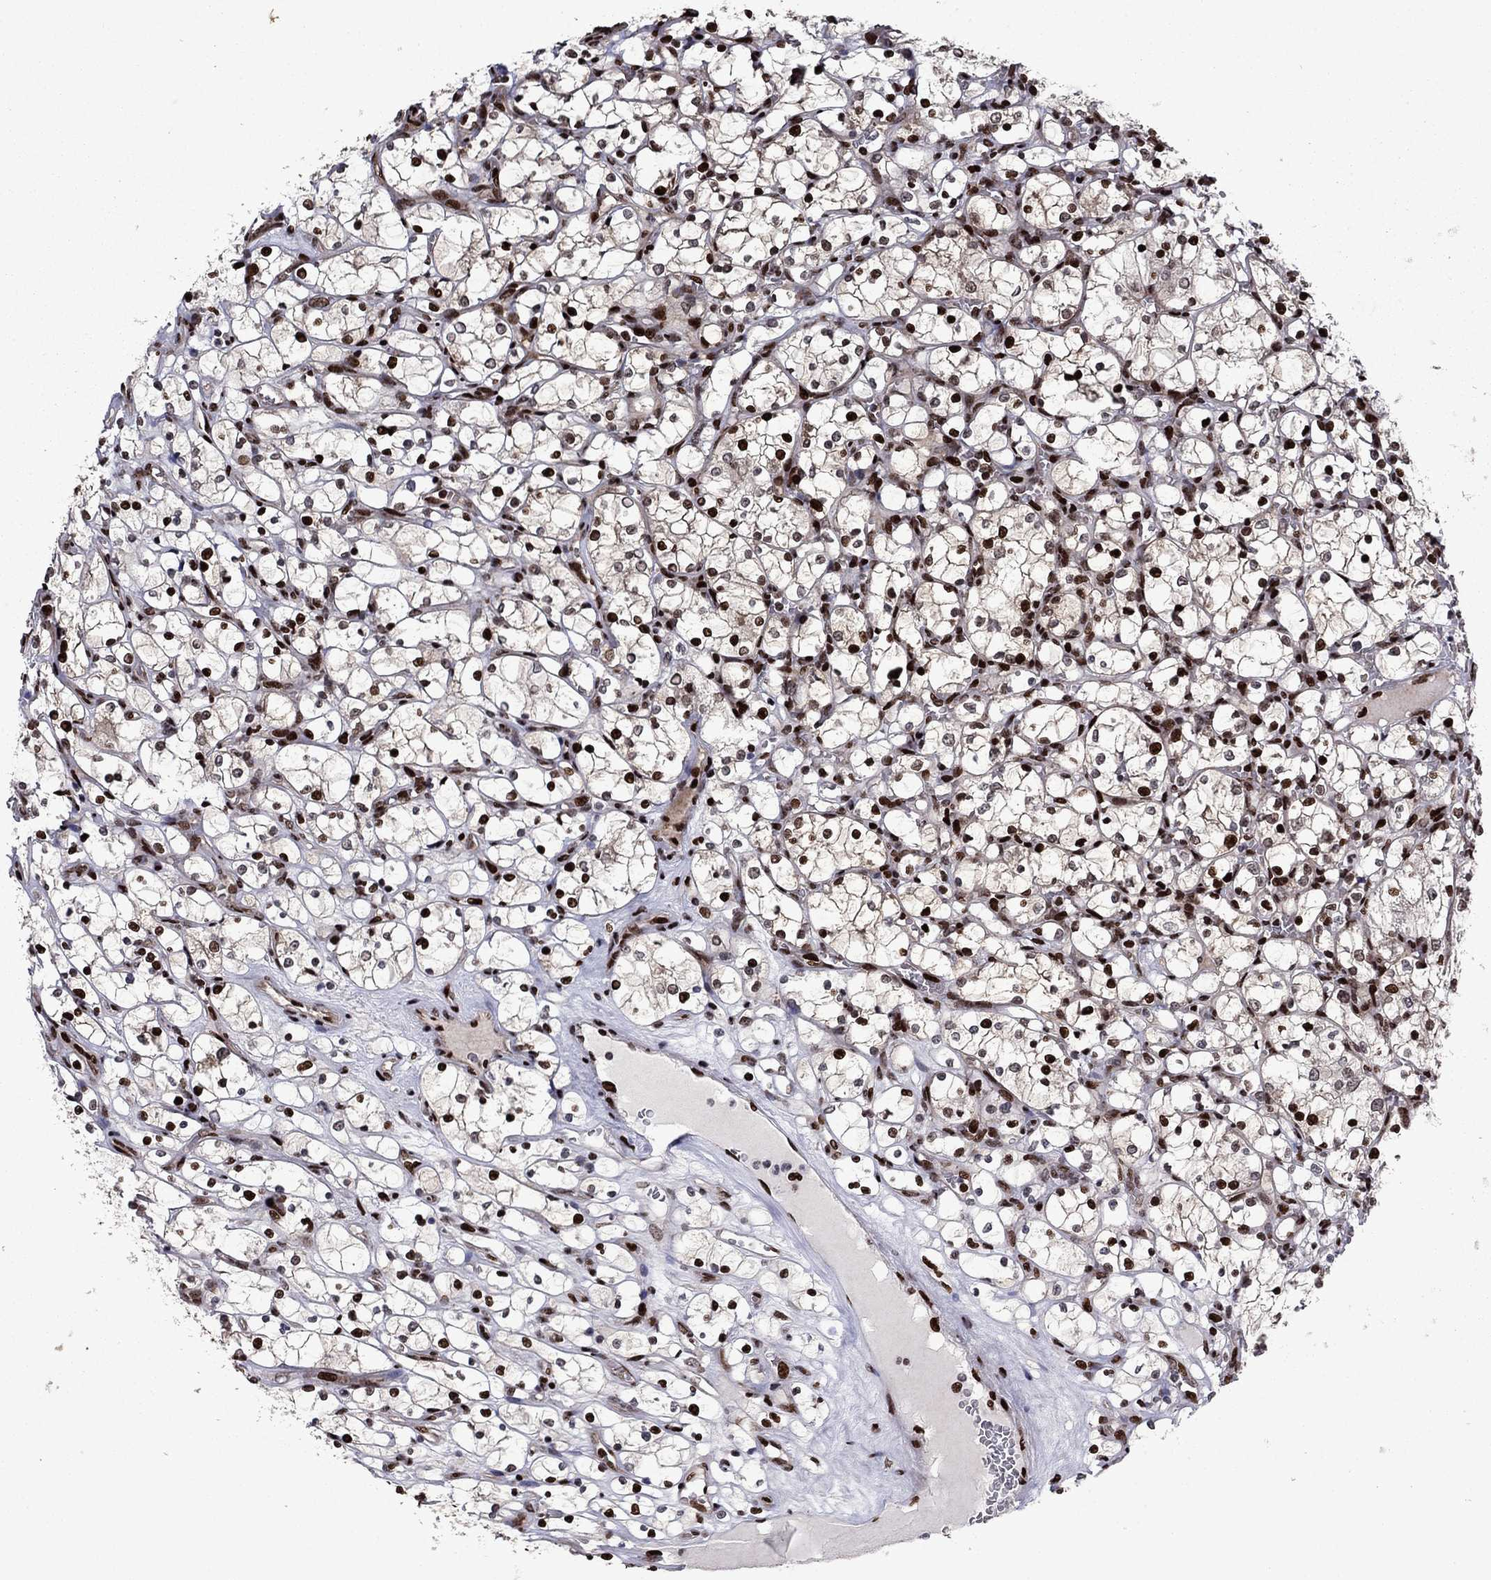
{"staining": {"intensity": "strong", "quantity": ">75%", "location": "nuclear"}, "tissue": "renal cancer", "cell_type": "Tumor cells", "image_type": "cancer", "snomed": [{"axis": "morphology", "description": "Adenocarcinoma, NOS"}, {"axis": "topography", "description": "Kidney"}], "caption": "Protein staining exhibits strong nuclear staining in approximately >75% of tumor cells in adenocarcinoma (renal).", "gene": "LIMK1", "patient": {"sex": "female", "age": 69}}